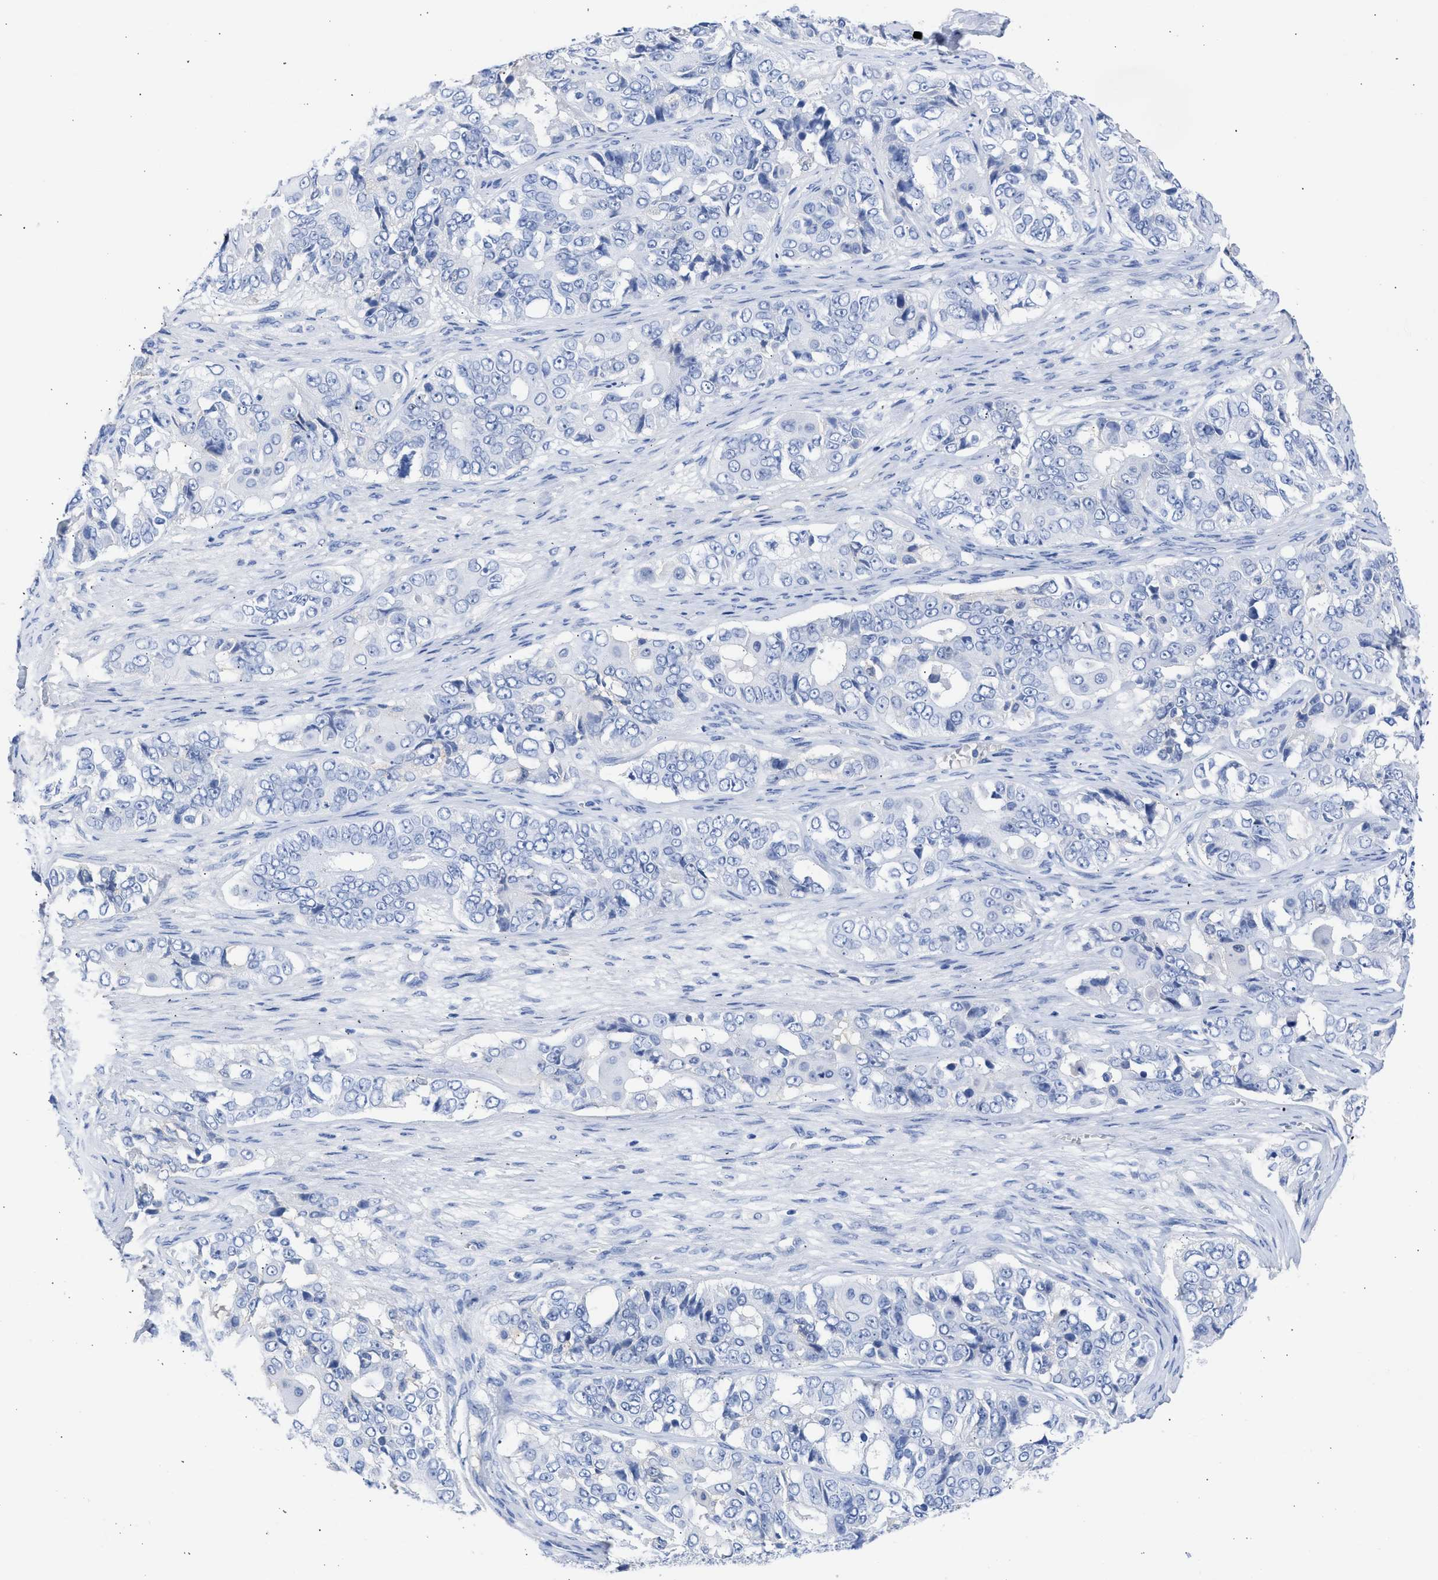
{"staining": {"intensity": "negative", "quantity": "none", "location": "none"}, "tissue": "ovarian cancer", "cell_type": "Tumor cells", "image_type": "cancer", "snomed": [{"axis": "morphology", "description": "Carcinoma, endometroid"}, {"axis": "topography", "description": "Ovary"}], "caption": "Ovarian cancer (endometroid carcinoma) was stained to show a protein in brown. There is no significant expression in tumor cells.", "gene": "RSPH1", "patient": {"sex": "female", "age": 51}}